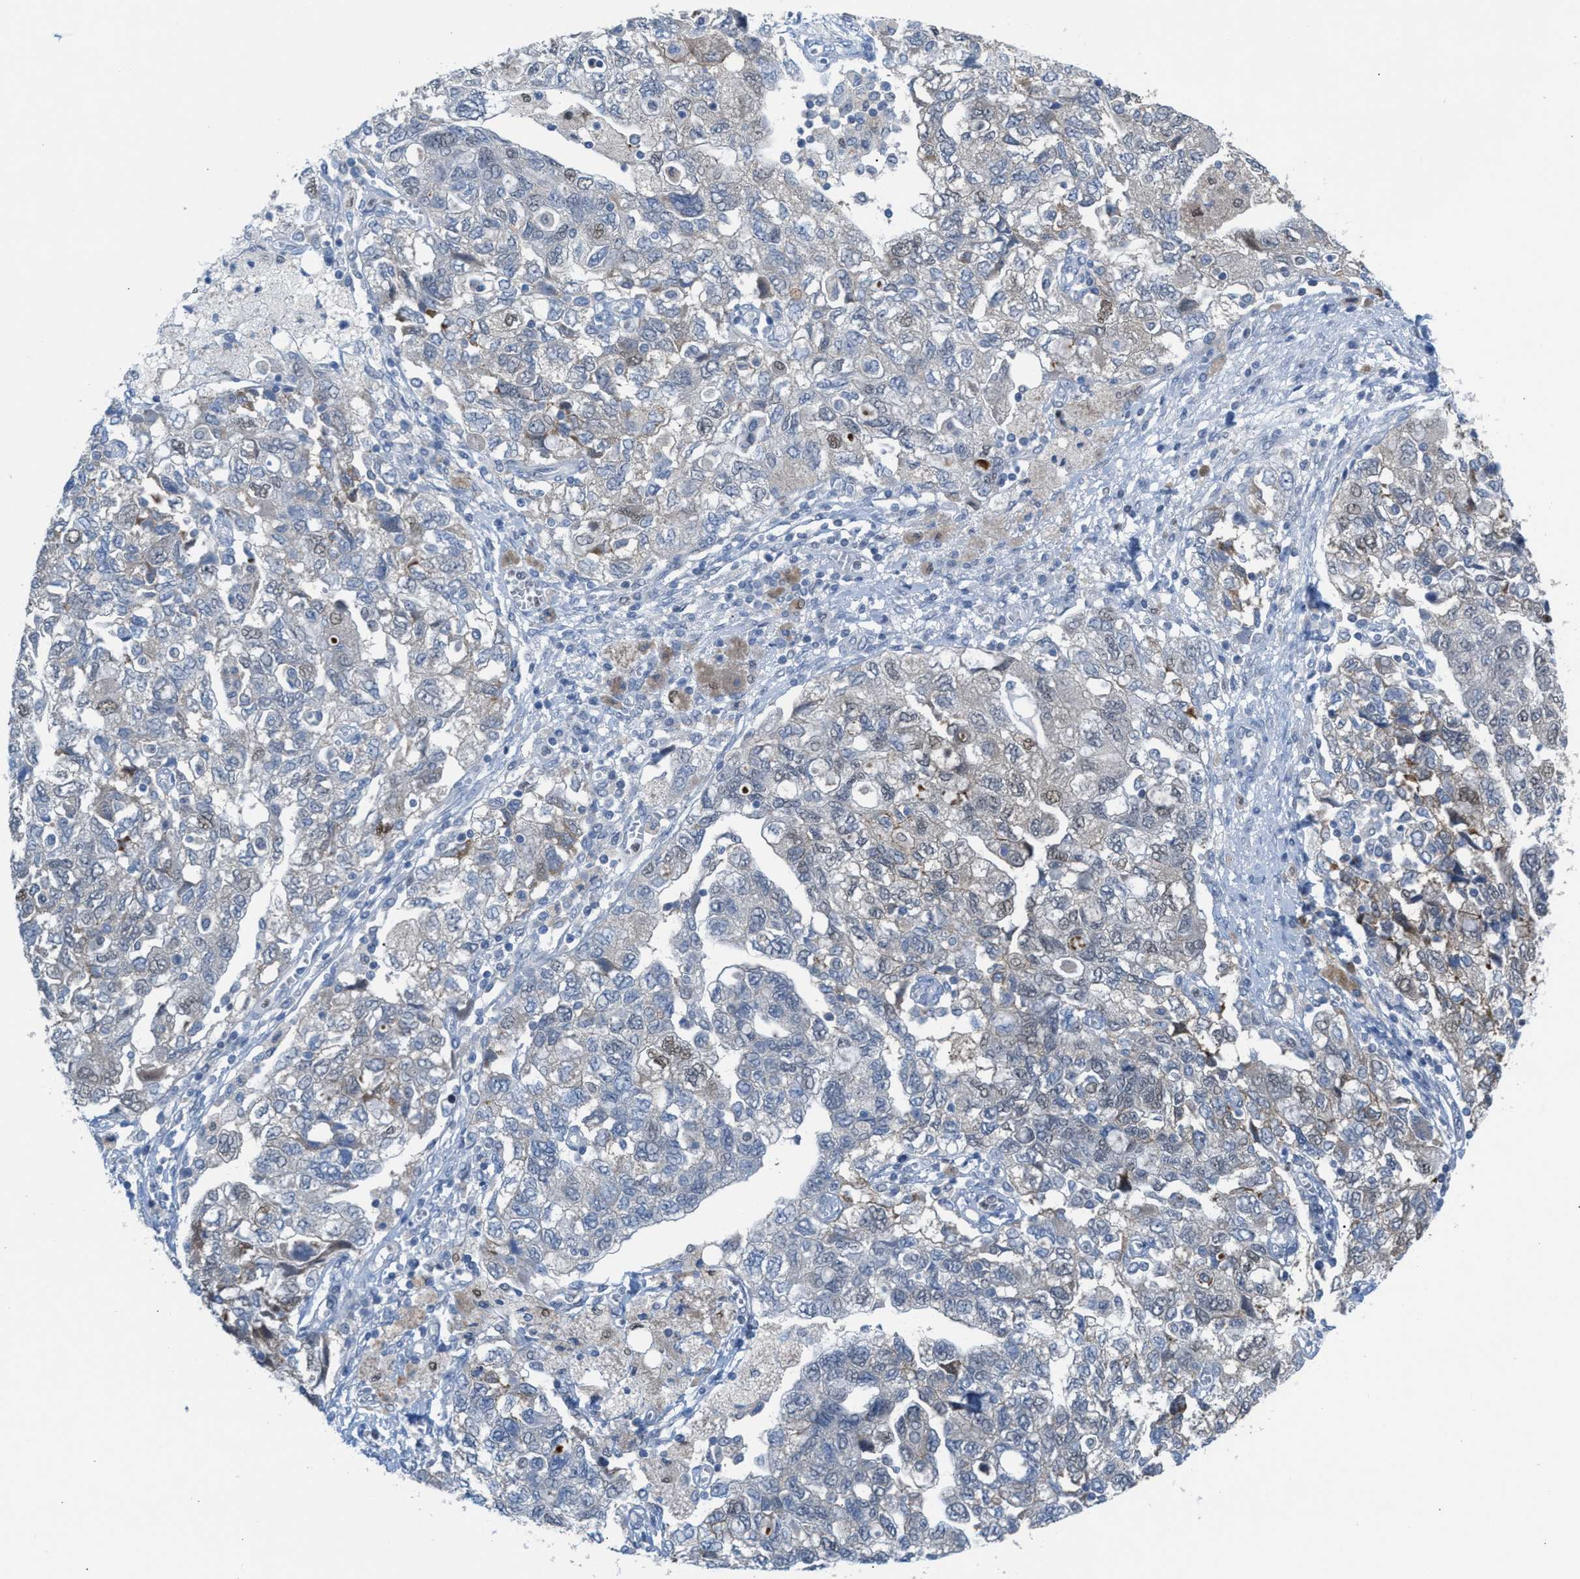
{"staining": {"intensity": "weak", "quantity": "<25%", "location": "nuclear"}, "tissue": "ovarian cancer", "cell_type": "Tumor cells", "image_type": "cancer", "snomed": [{"axis": "morphology", "description": "Carcinoma, NOS"}, {"axis": "morphology", "description": "Cystadenocarcinoma, serous, NOS"}, {"axis": "topography", "description": "Ovary"}], "caption": "Tumor cells show no significant positivity in carcinoma (ovarian).", "gene": "PPM1D", "patient": {"sex": "female", "age": 69}}